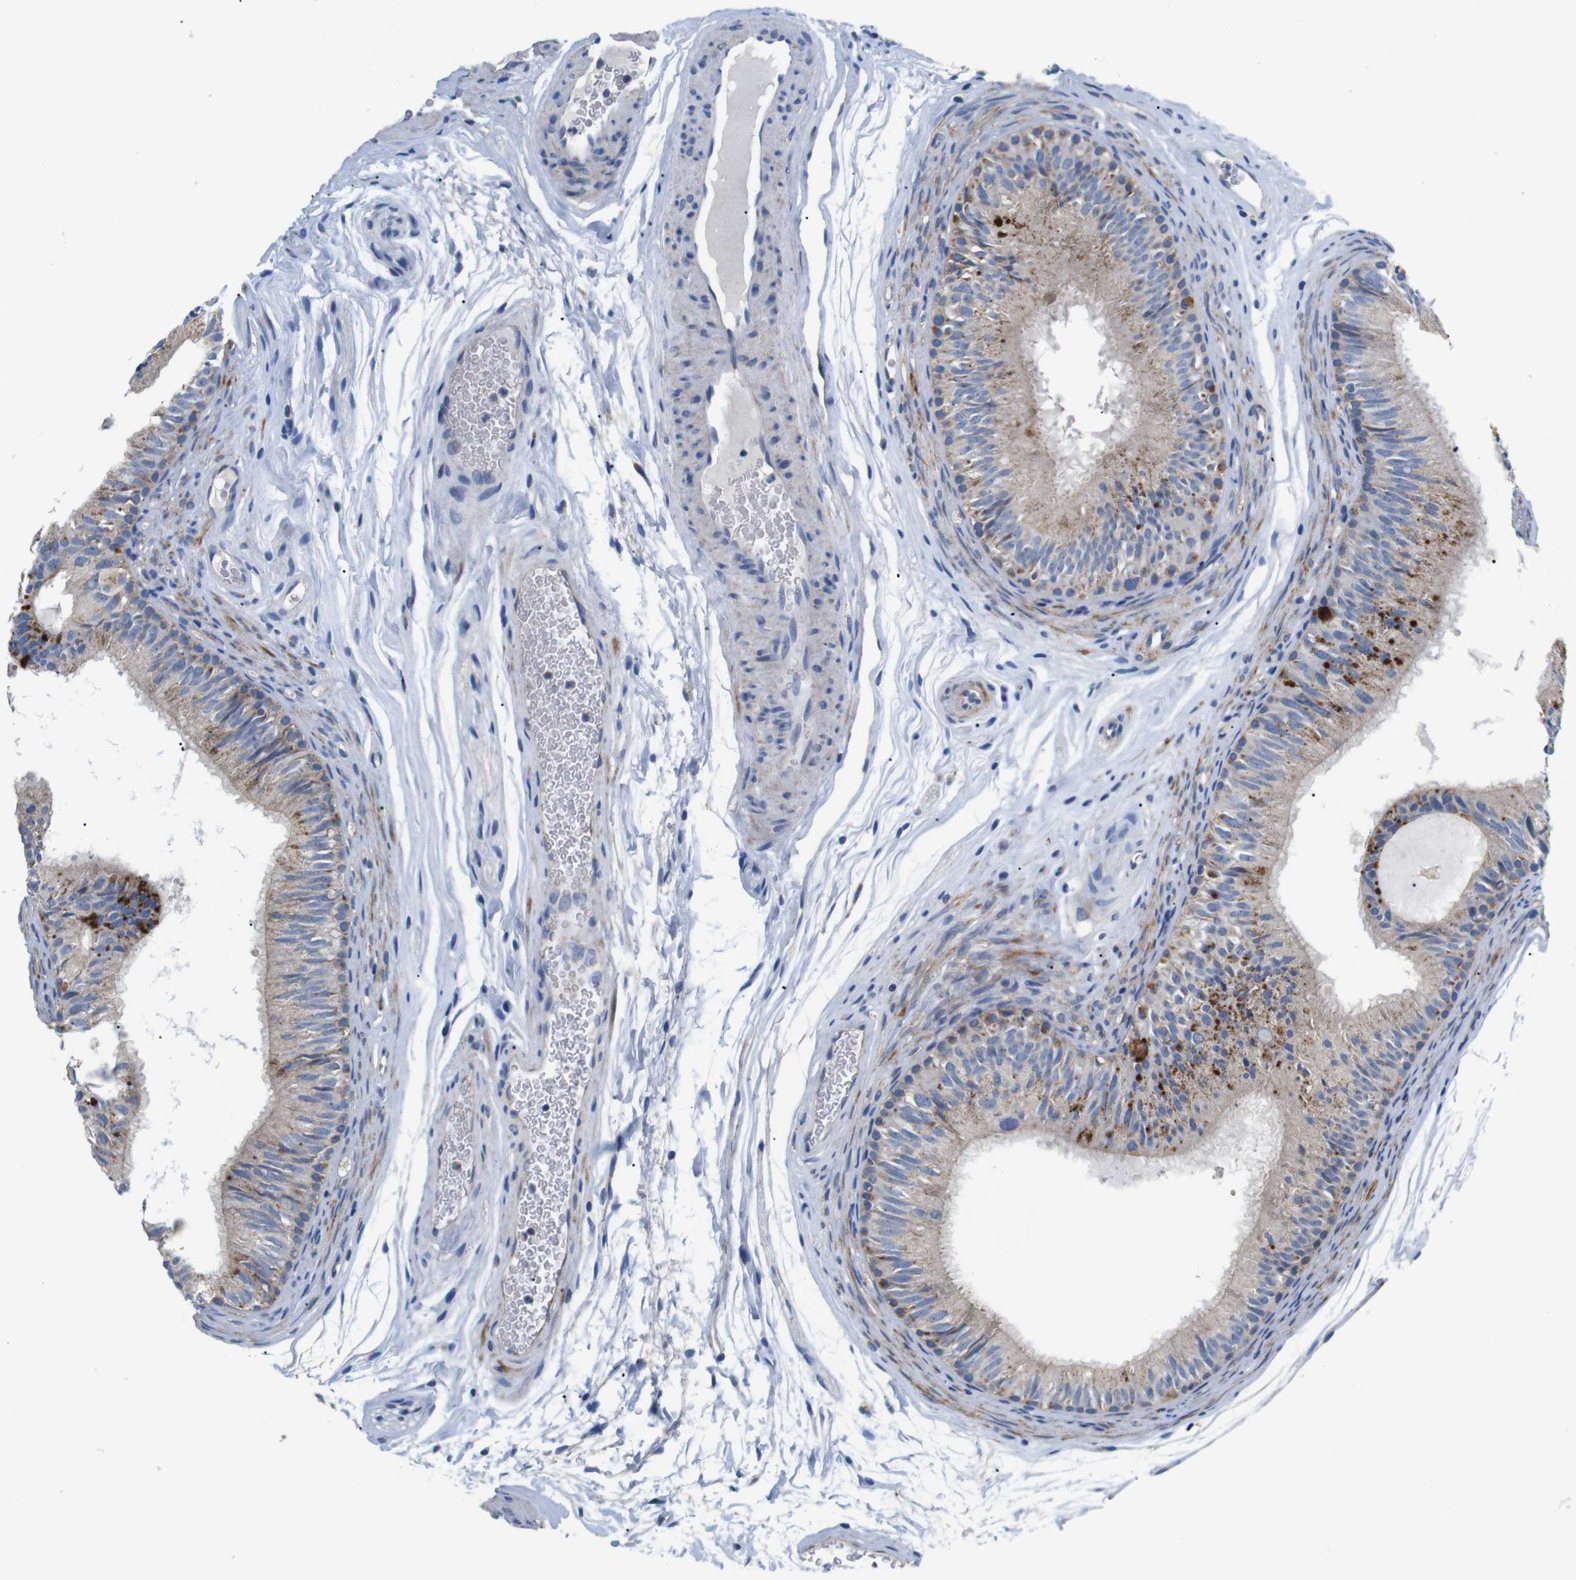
{"staining": {"intensity": "moderate", "quantity": ">75%", "location": "cytoplasmic/membranous"}, "tissue": "epididymis", "cell_type": "Glandular cells", "image_type": "normal", "snomed": [{"axis": "morphology", "description": "Normal tissue, NOS"}, {"axis": "topography", "description": "Epididymis"}], "caption": "Moderate cytoplasmic/membranous protein staining is seen in about >75% of glandular cells in epididymis.", "gene": "F2RL1", "patient": {"sex": "male", "age": 36}}